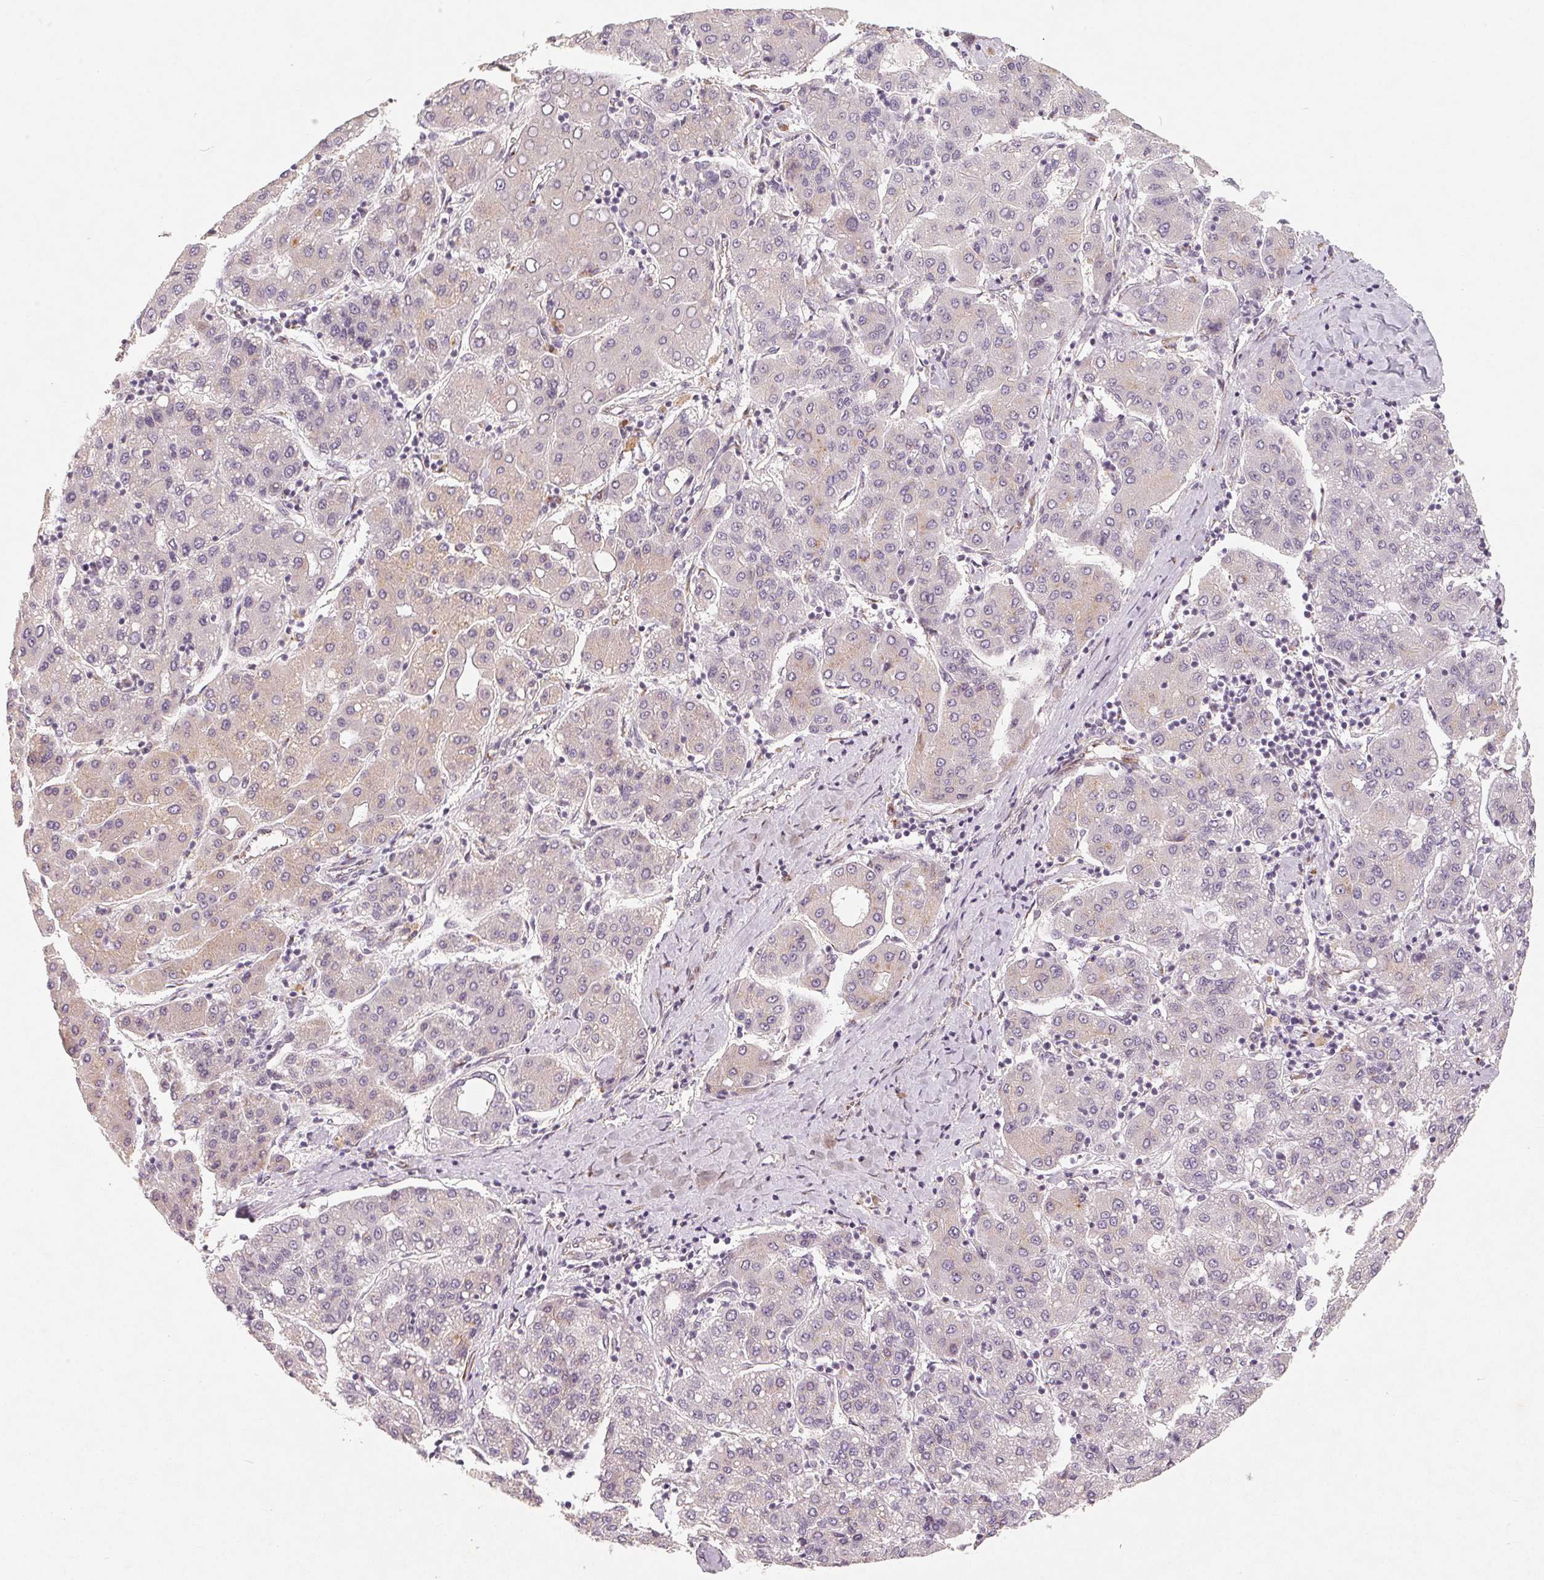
{"staining": {"intensity": "weak", "quantity": "<25%", "location": "cytoplasmic/membranous"}, "tissue": "liver cancer", "cell_type": "Tumor cells", "image_type": "cancer", "snomed": [{"axis": "morphology", "description": "Carcinoma, Hepatocellular, NOS"}, {"axis": "topography", "description": "Liver"}], "caption": "Liver cancer was stained to show a protein in brown. There is no significant expression in tumor cells.", "gene": "TMSB15B", "patient": {"sex": "male", "age": 65}}